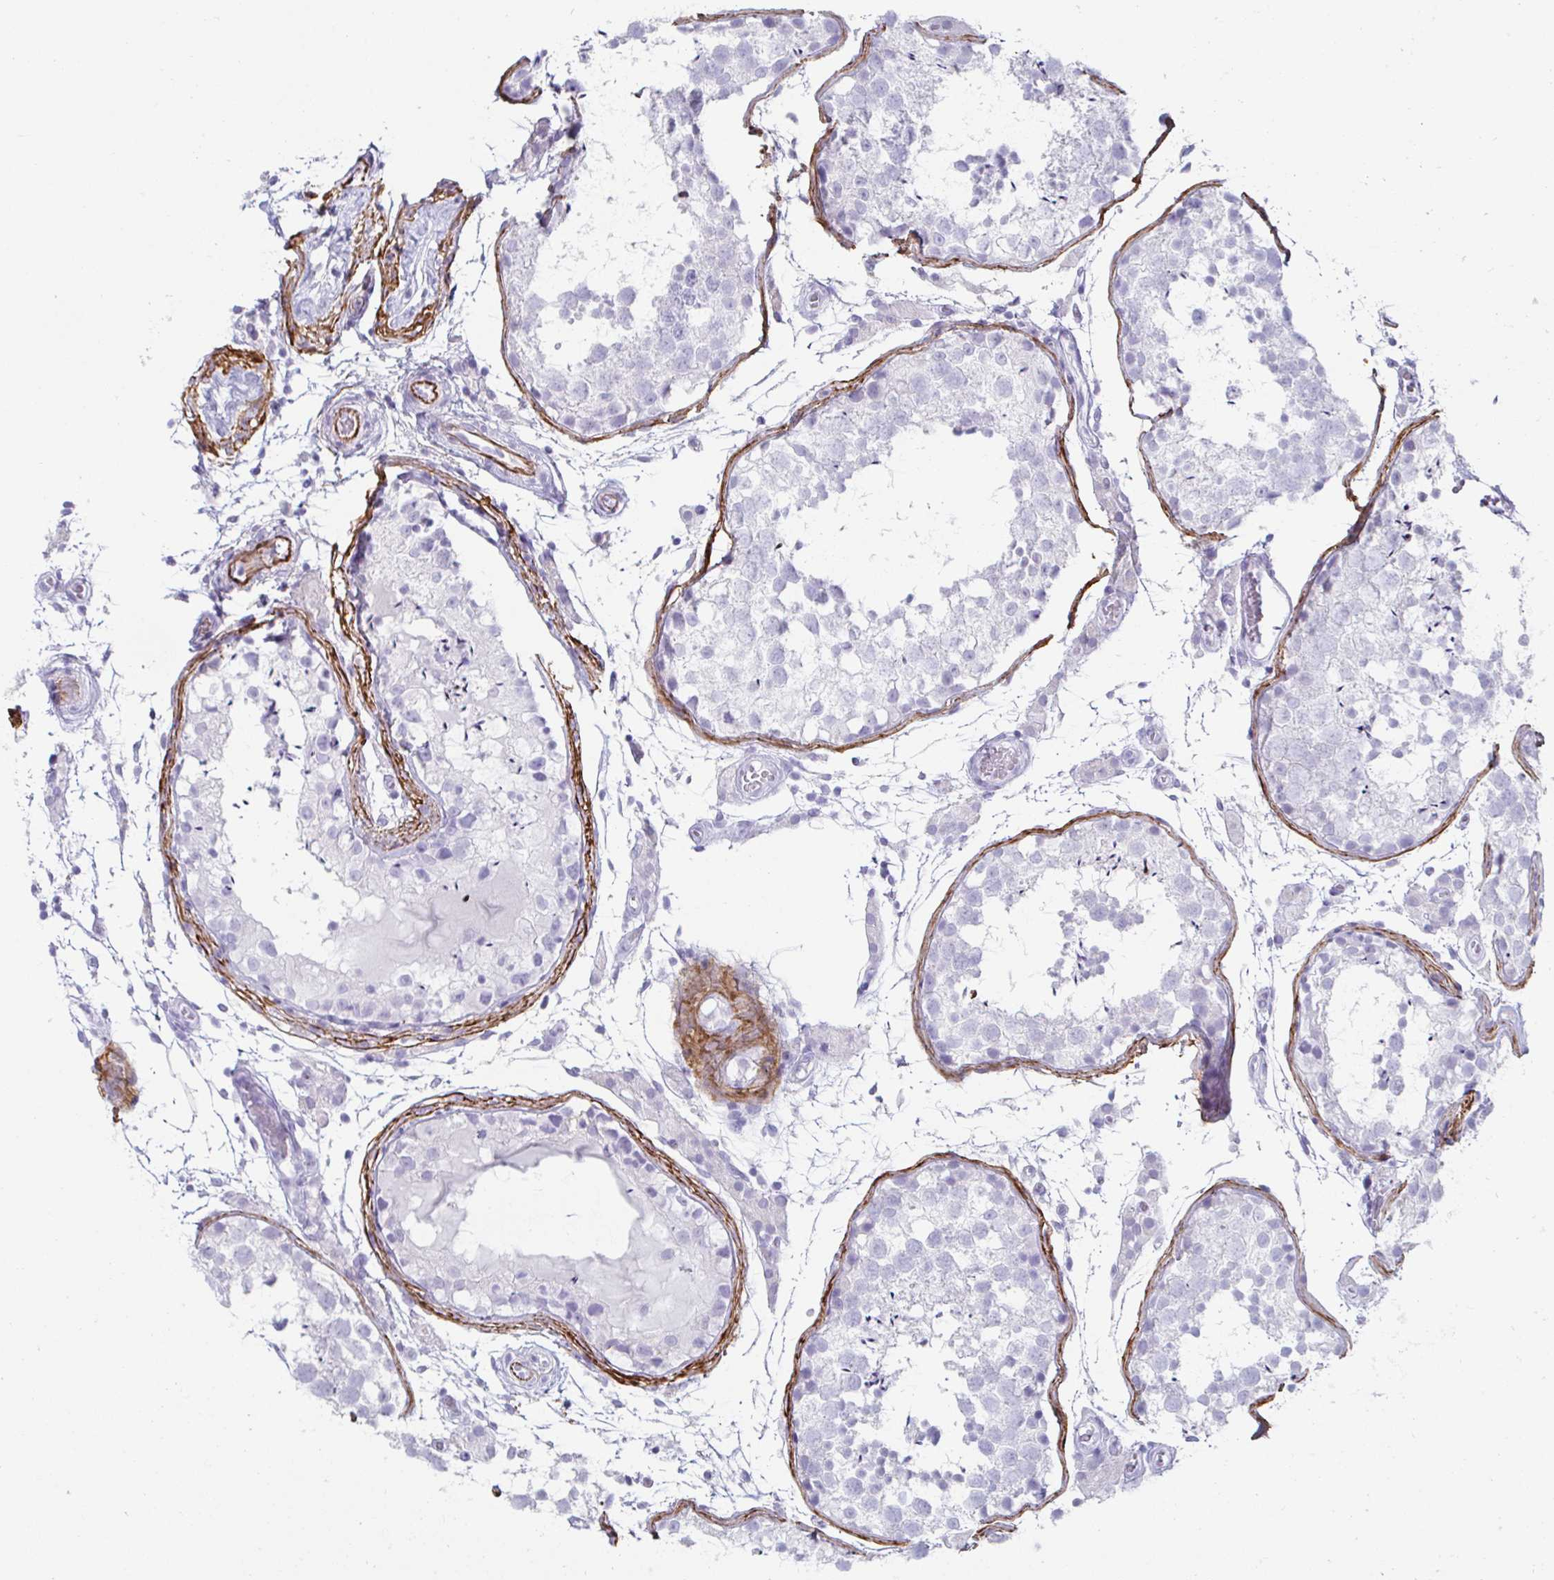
{"staining": {"intensity": "negative", "quantity": "none", "location": "none"}, "tissue": "testis", "cell_type": "Cells in seminiferous ducts", "image_type": "normal", "snomed": [{"axis": "morphology", "description": "Normal tissue, NOS"}, {"axis": "morphology", "description": "Seminoma, NOS"}, {"axis": "topography", "description": "Testis"}], "caption": "The histopathology image demonstrates no staining of cells in seminiferous ducts in unremarkable testis. The staining was performed using DAB to visualize the protein expression in brown, while the nuclei were stained in blue with hematoxylin (Magnification: 20x).", "gene": "CREG2", "patient": {"sex": "male", "age": 29}}